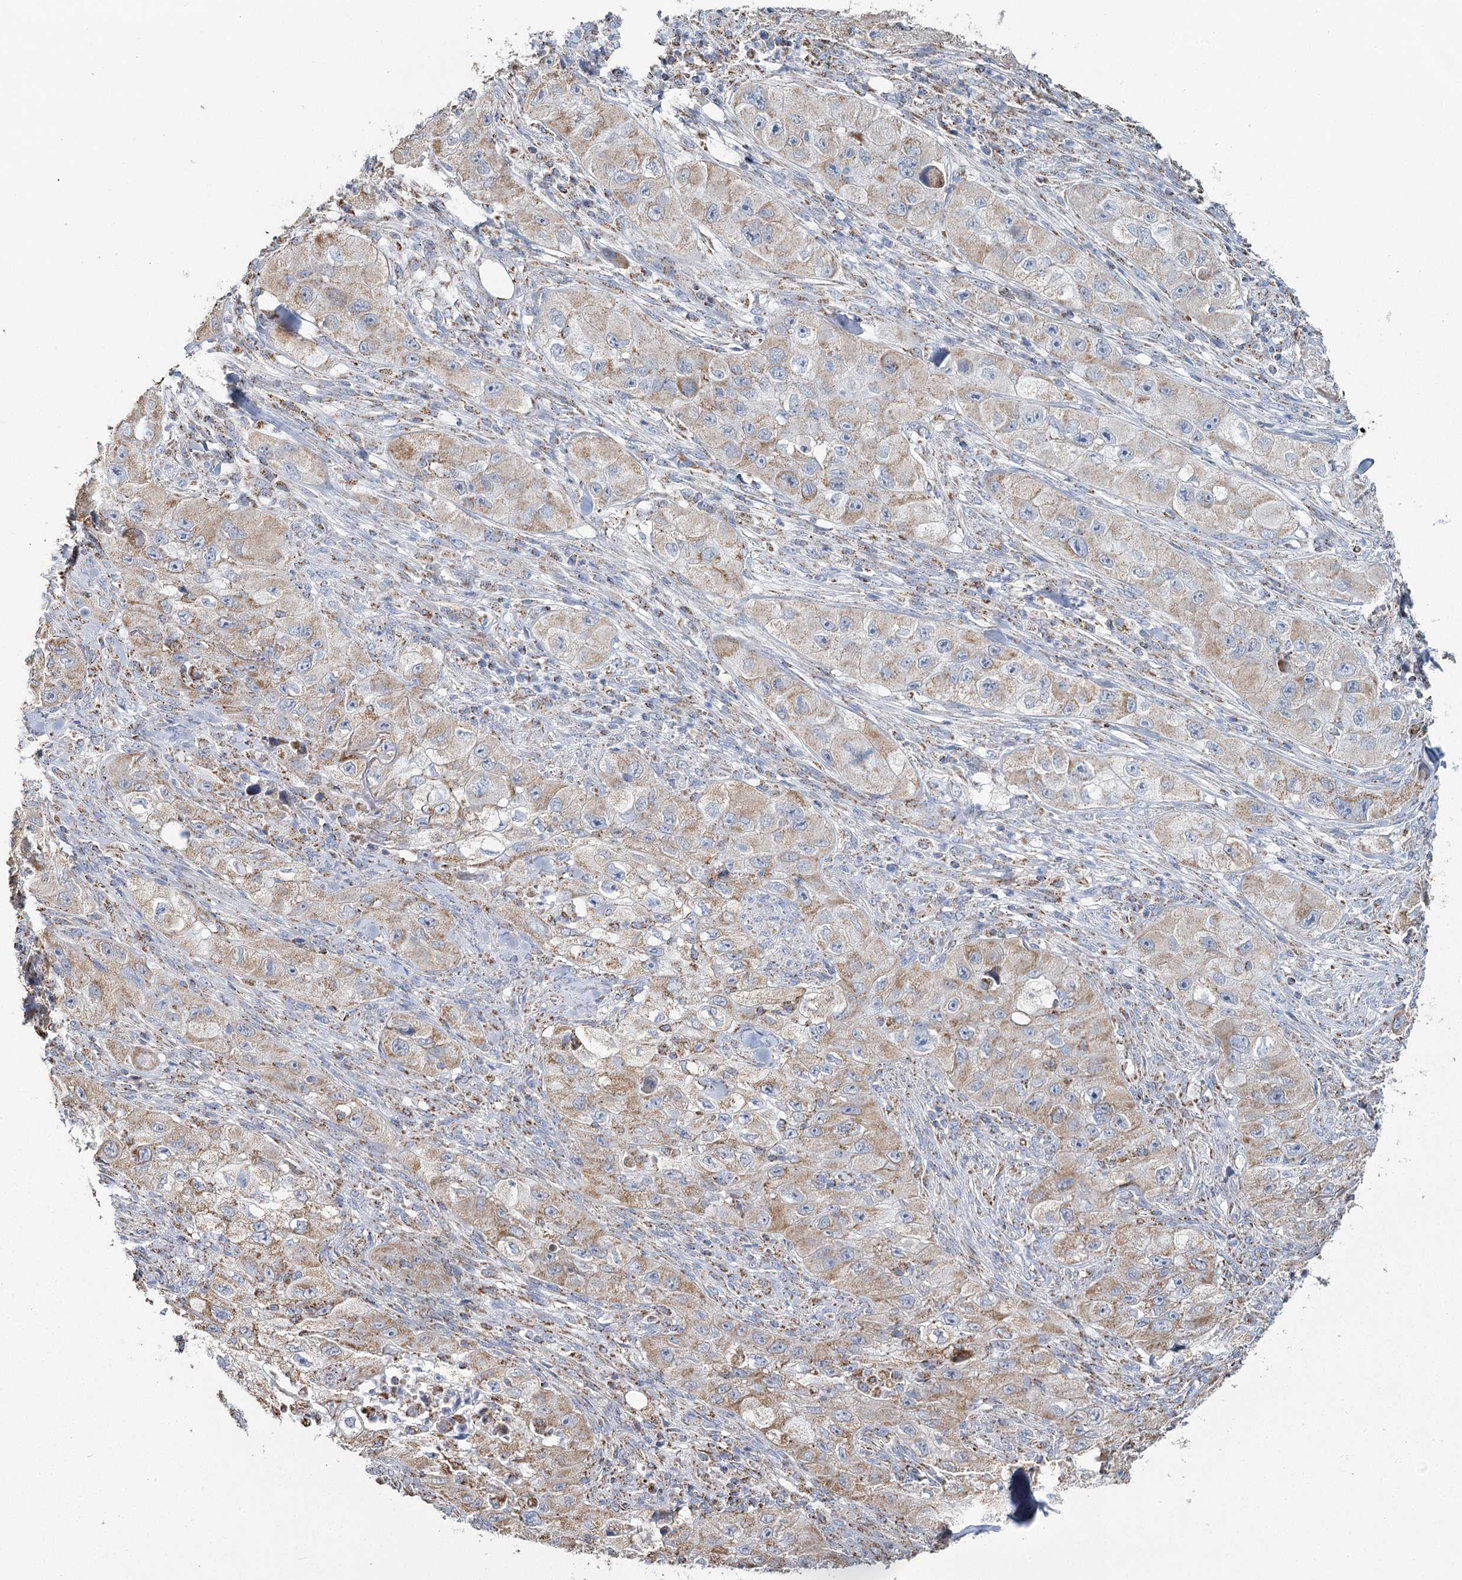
{"staining": {"intensity": "weak", "quantity": ">75%", "location": "cytoplasmic/membranous"}, "tissue": "skin cancer", "cell_type": "Tumor cells", "image_type": "cancer", "snomed": [{"axis": "morphology", "description": "Squamous cell carcinoma, NOS"}, {"axis": "topography", "description": "Skin"}, {"axis": "topography", "description": "Subcutis"}], "caption": "A brown stain labels weak cytoplasmic/membranous positivity of a protein in squamous cell carcinoma (skin) tumor cells.", "gene": "MRPL44", "patient": {"sex": "male", "age": 73}}